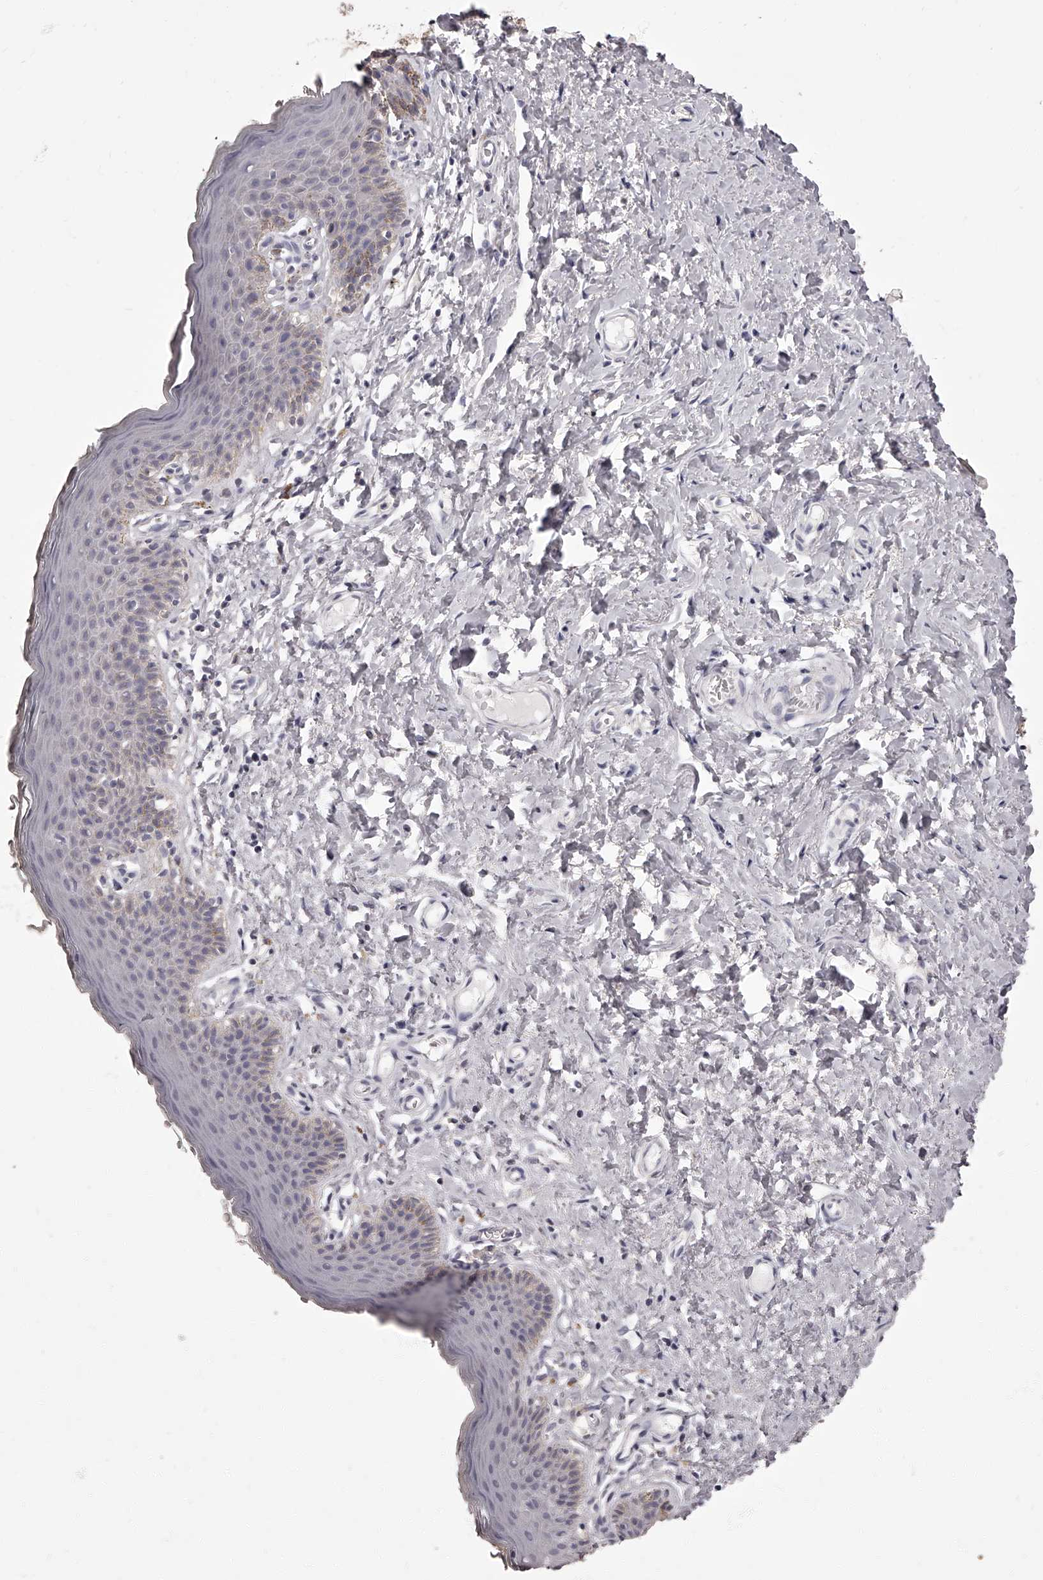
{"staining": {"intensity": "negative", "quantity": "none", "location": "none"}, "tissue": "skin", "cell_type": "Epidermal cells", "image_type": "normal", "snomed": [{"axis": "morphology", "description": "Normal tissue, NOS"}, {"axis": "topography", "description": "Vulva"}], "caption": "Immunohistochemistry (IHC) image of benign human skin stained for a protein (brown), which reveals no expression in epidermal cells. (DAB (3,3'-diaminobenzidine) immunohistochemistry, high magnification).", "gene": "APEH", "patient": {"sex": "female", "age": 66}}